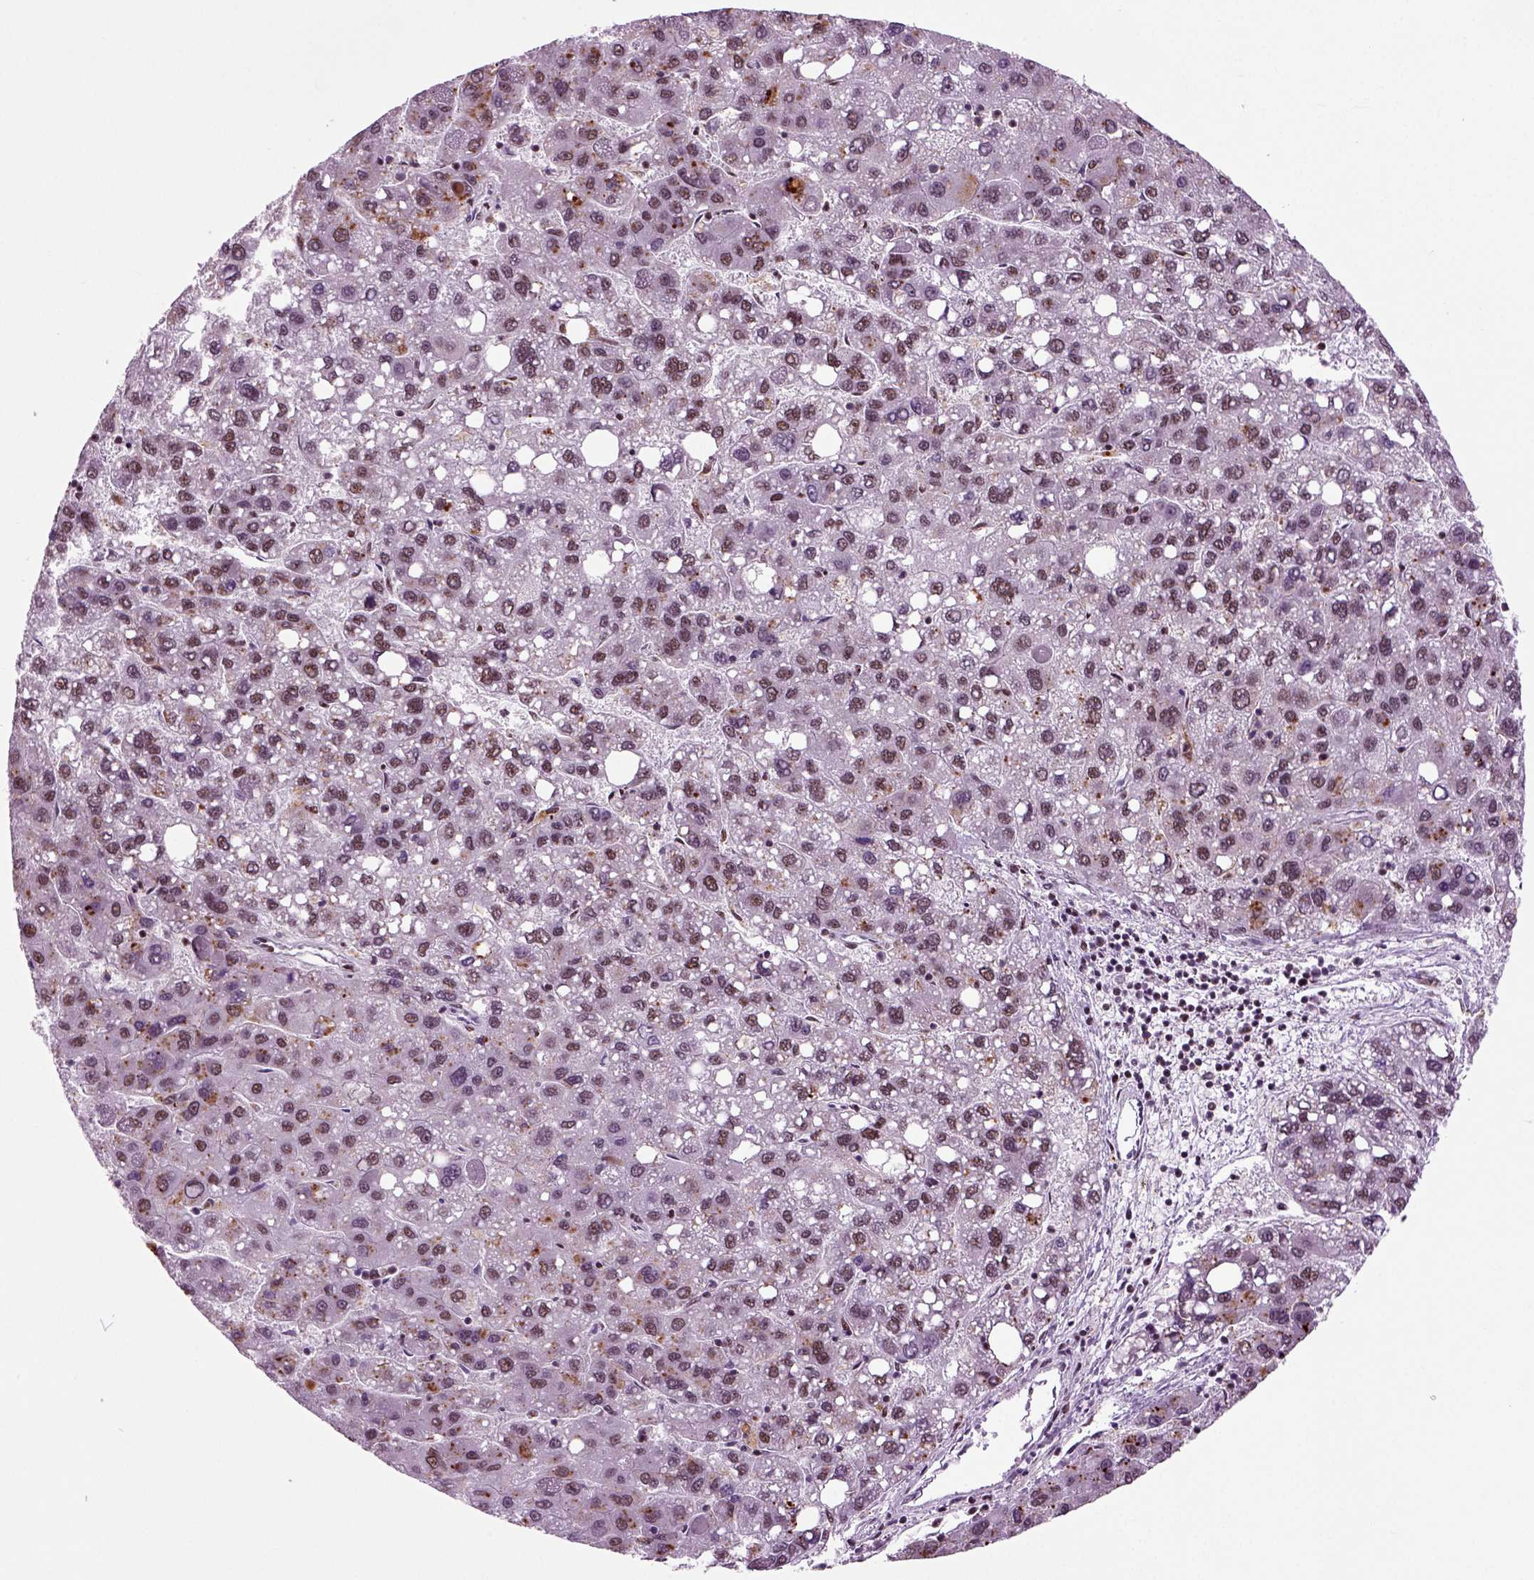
{"staining": {"intensity": "weak", "quantity": "<25%", "location": "nuclear"}, "tissue": "liver cancer", "cell_type": "Tumor cells", "image_type": "cancer", "snomed": [{"axis": "morphology", "description": "Carcinoma, Hepatocellular, NOS"}, {"axis": "topography", "description": "Liver"}], "caption": "Tumor cells are negative for brown protein staining in liver cancer.", "gene": "RCOR3", "patient": {"sex": "female", "age": 82}}